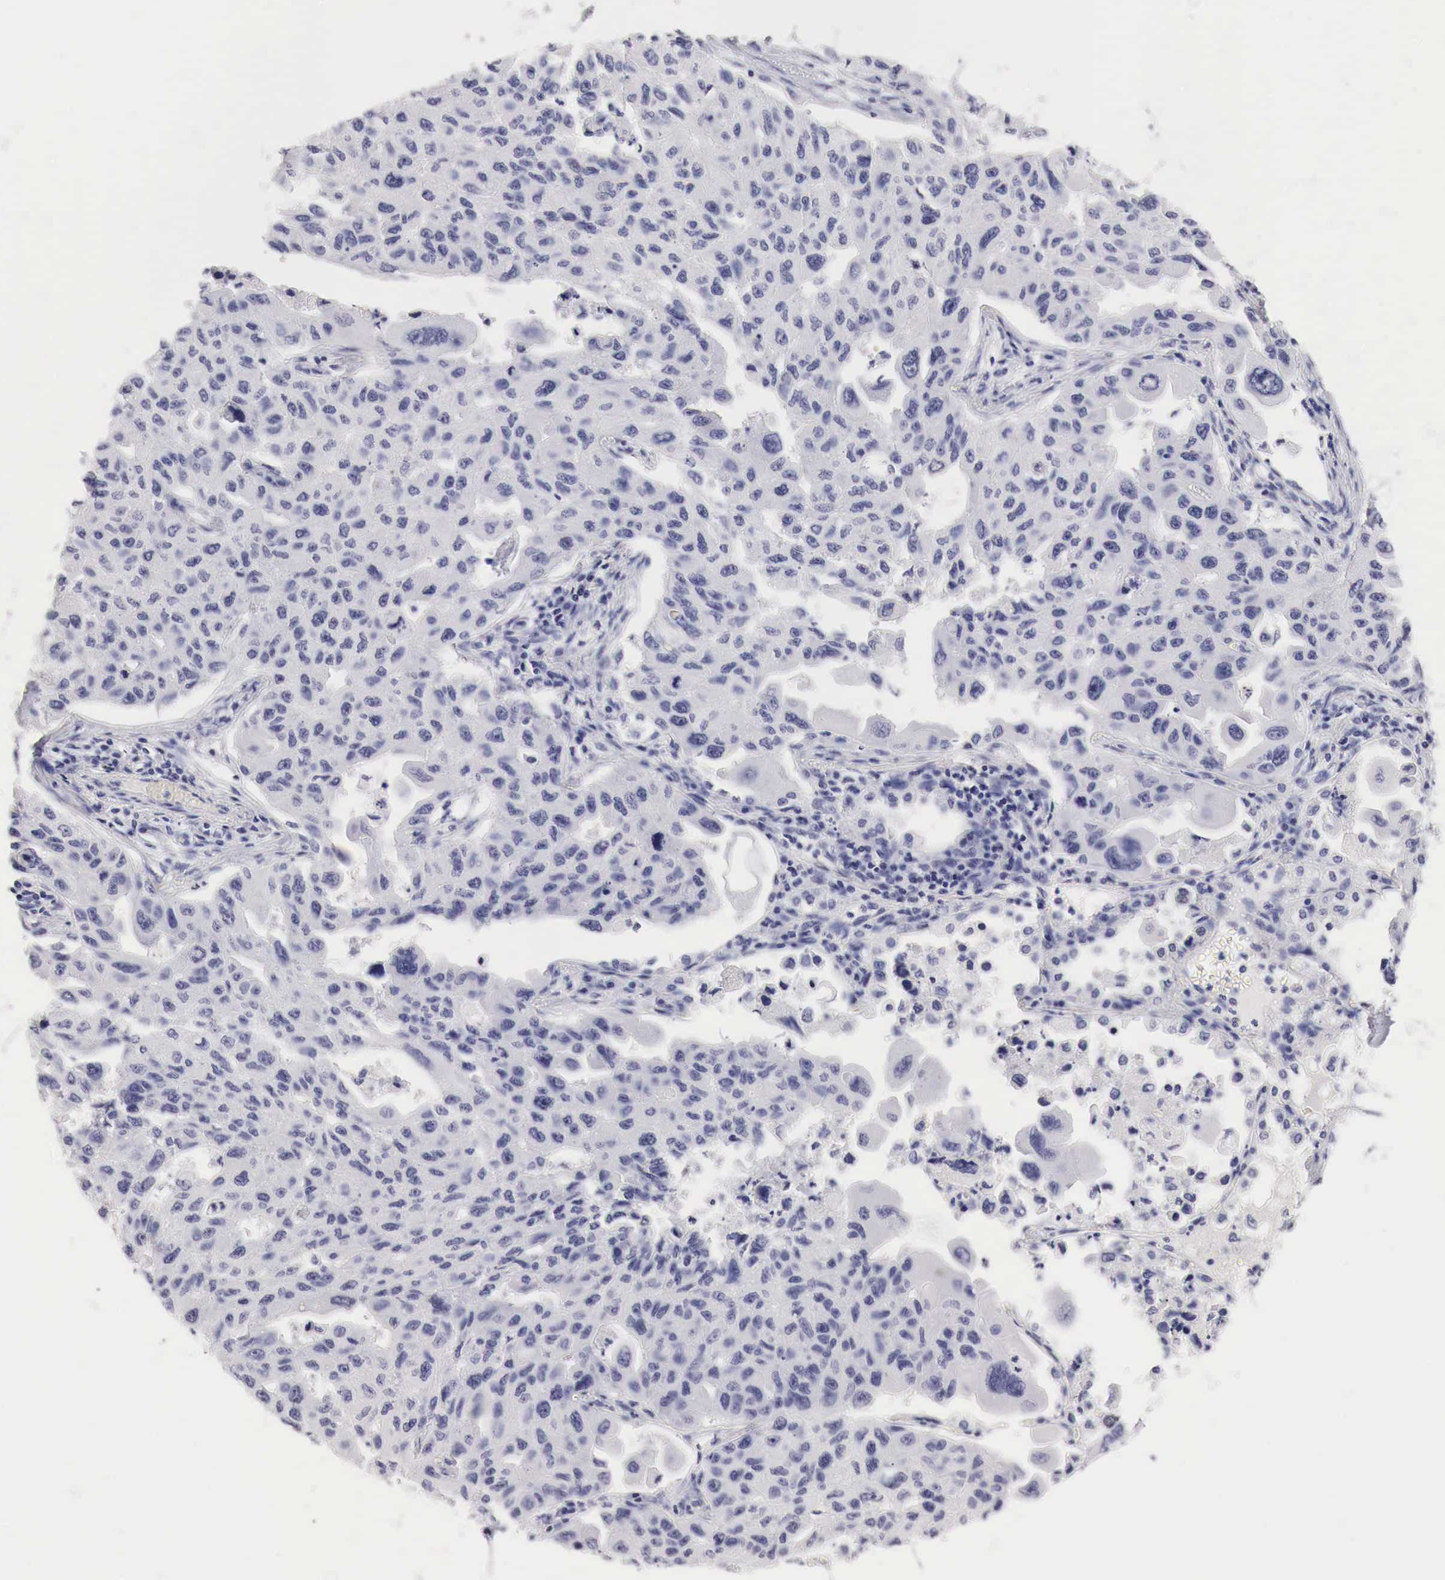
{"staining": {"intensity": "negative", "quantity": "none", "location": "none"}, "tissue": "lung cancer", "cell_type": "Tumor cells", "image_type": "cancer", "snomed": [{"axis": "morphology", "description": "Adenocarcinoma, NOS"}, {"axis": "topography", "description": "Lung"}], "caption": "Immunohistochemical staining of human adenocarcinoma (lung) demonstrates no significant expression in tumor cells. (Brightfield microscopy of DAB IHC at high magnification).", "gene": "TYR", "patient": {"sex": "male", "age": 64}}